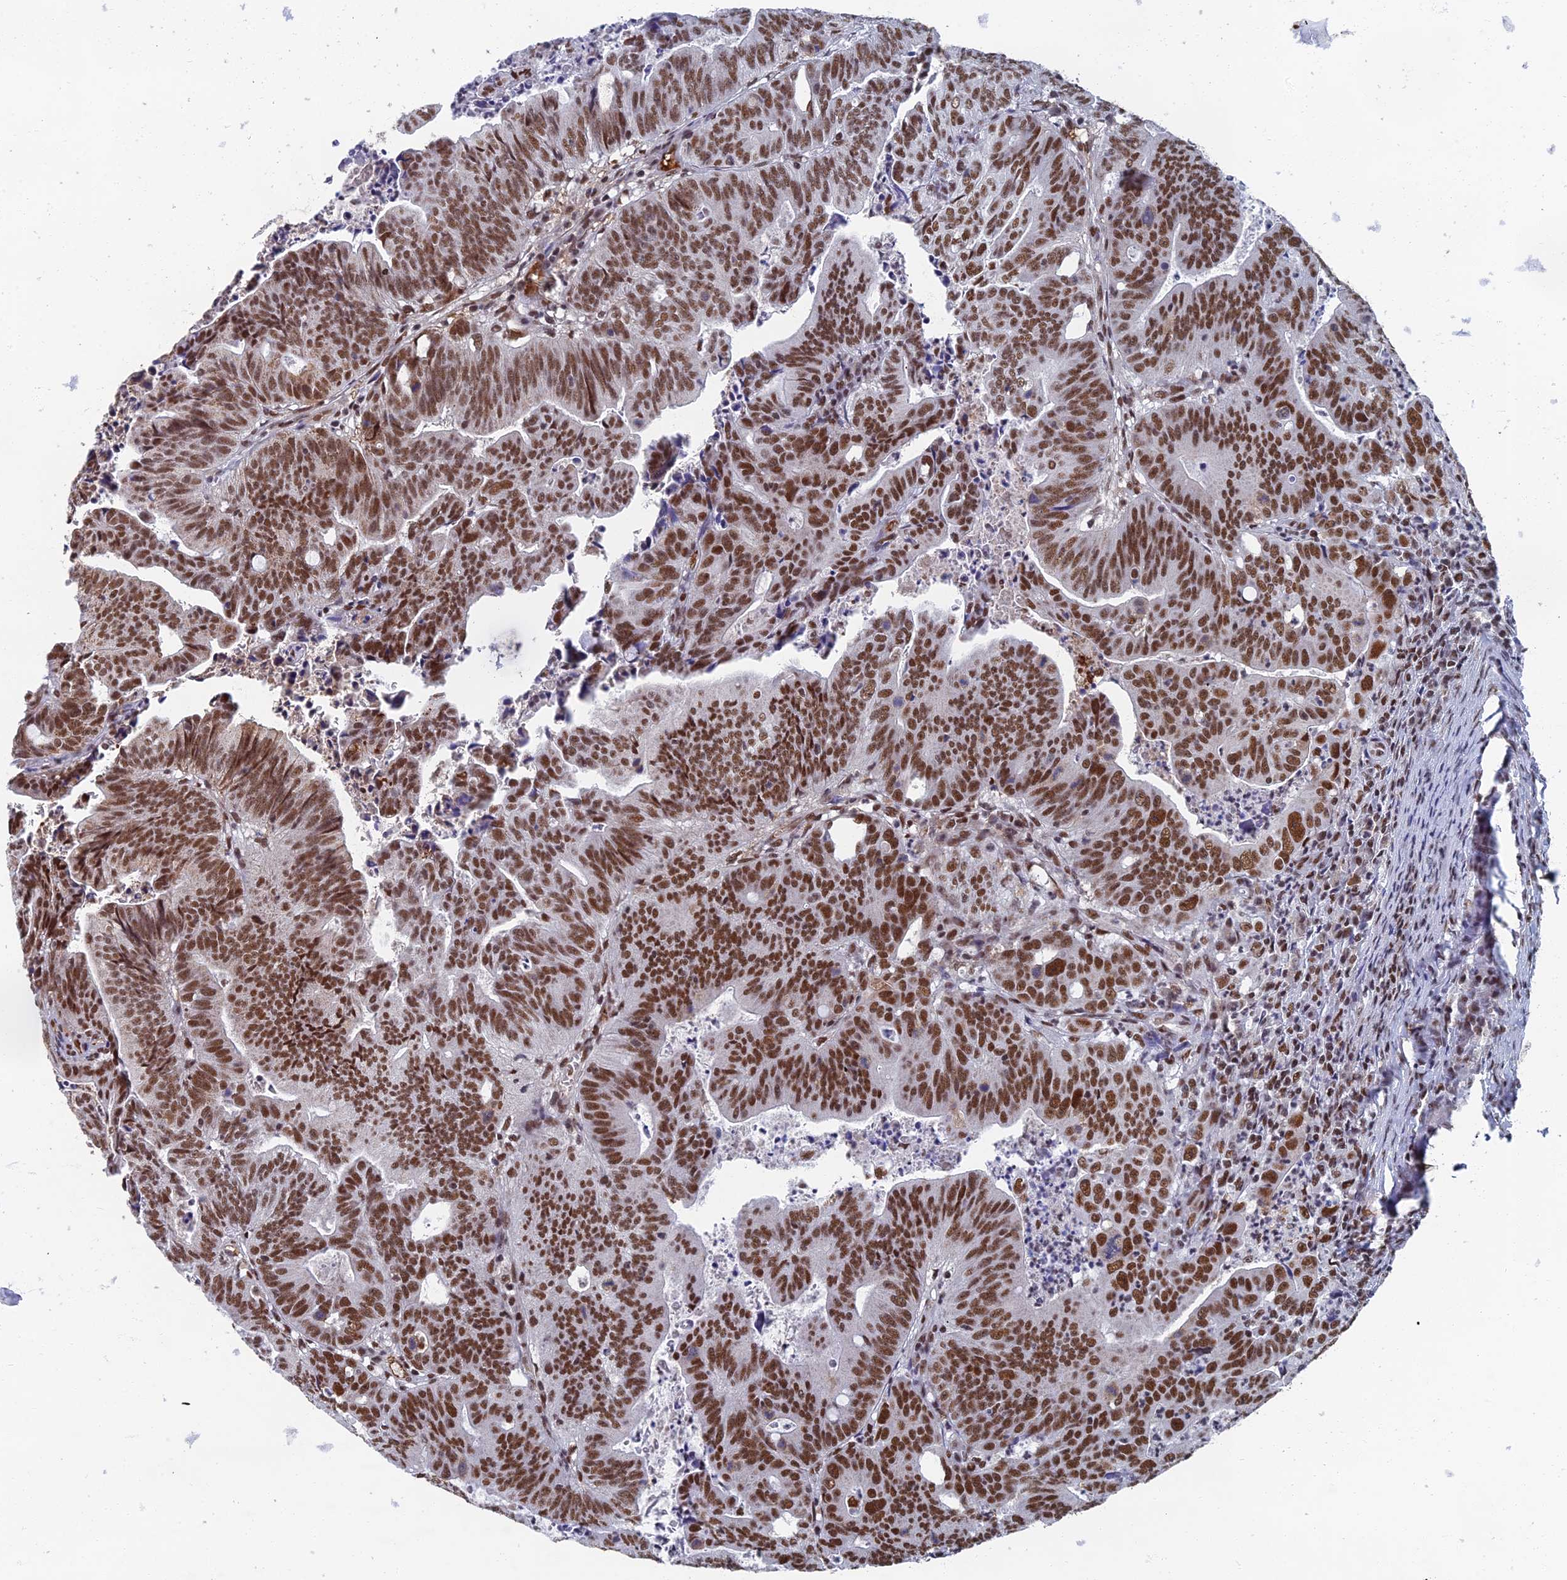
{"staining": {"intensity": "strong", "quantity": ">75%", "location": "nuclear"}, "tissue": "colorectal cancer", "cell_type": "Tumor cells", "image_type": "cancer", "snomed": [{"axis": "morphology", "description": "Adenocarcinoma, NOS"}, {"axis": "topography", "description": "Rectum"}], "caption": "IHC histopathology image of neoplastic tissue: human colorectal cancer stained using IHC shows high levels of strong protein expression localized specifically in the nuclear of tumor cells, appearing as a nuclear brown color.", "gene": "TAF13", "patient": {"sex": "male", "age": 69}}